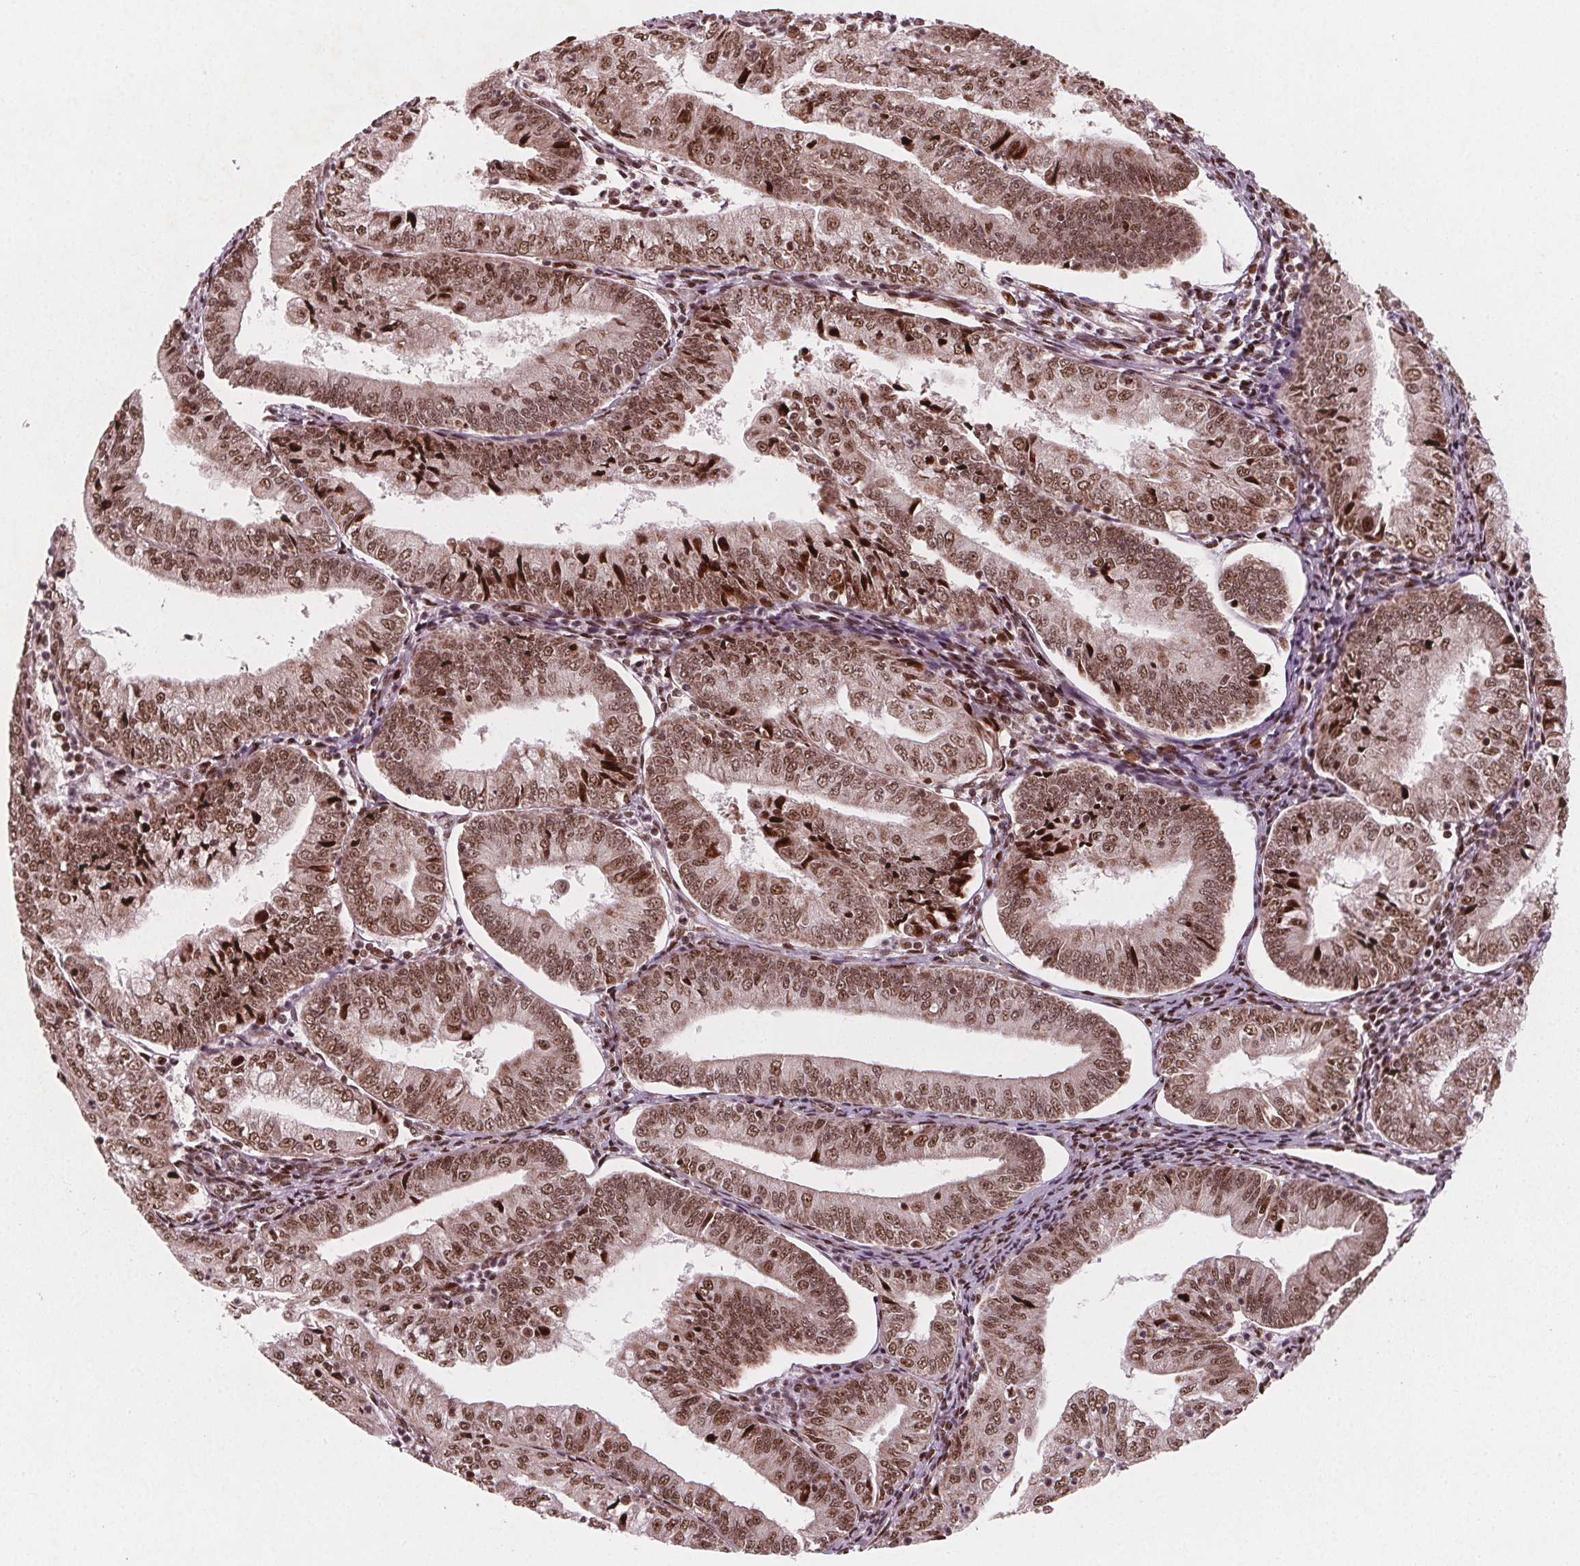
{"staining": {"intensity": "moderate", "quantity": ">75%", "location": "cytoplasmic/membranous,nuclear"}, "tissue": "endometrial cancer", "cell_type": "Tumor cells", "image_type": "cancer", "snomed": [{"axis": "morphology", "description": "Adenocarcinoma, NOS"}, {"axis": "topography", "description": "Endometrium"}], "caption": "Protein expression analysis of human adenocarcinoma (endometrial) reveals moderate cytoplasmic/membranous and nuclear expression in approximately >75% of tumor cells. Using DAB (brown) and hematoxylin (blue) stains, captured at high magnification using brightfield microscopy.", "gene": "SNRNP35", "patient": {"sex": "female", "age": 55}}